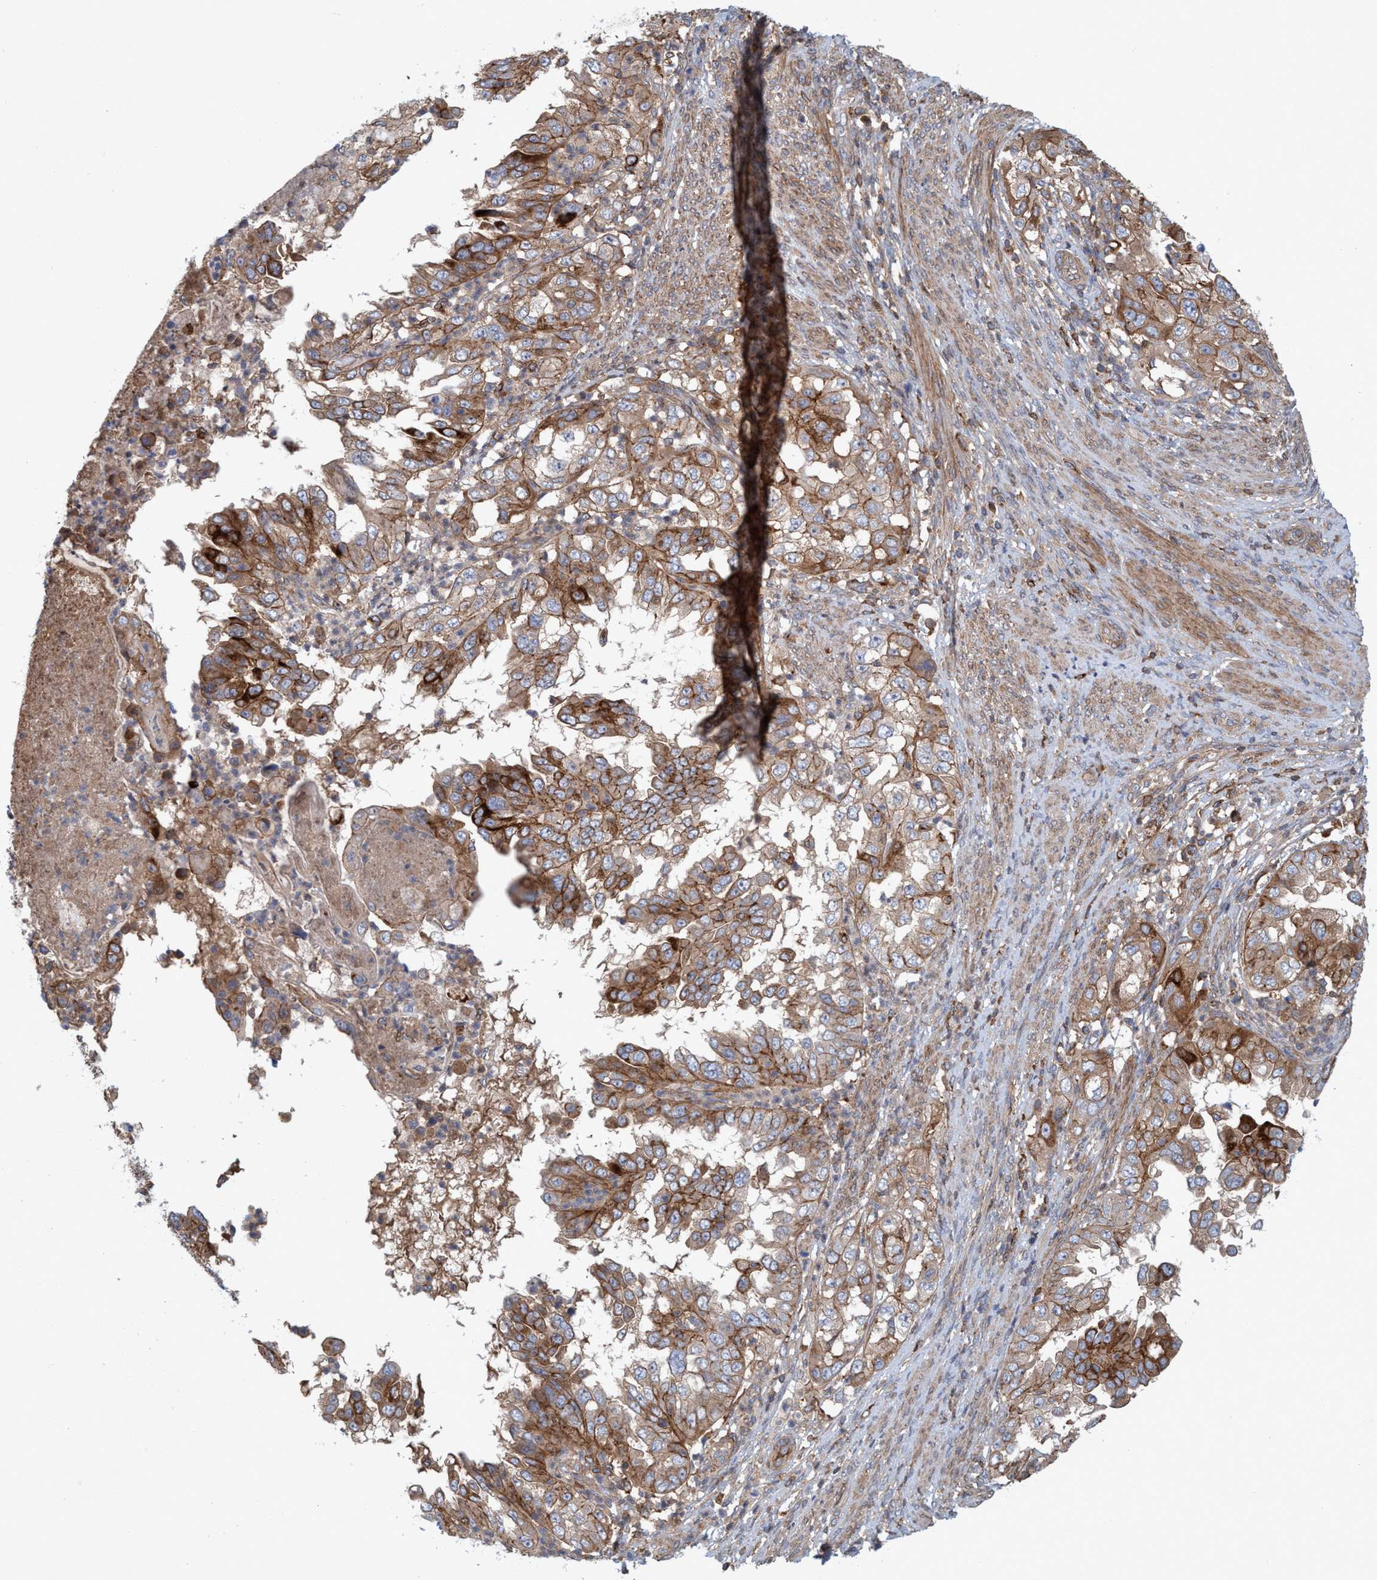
{"staining": {"intensity": "moderate", "quantity": ">75%", "location": "cytoplasmic/membranous"}, "tissue": "endometrial cancer", "cell_type": "Tumor cells", "image_type": "cancer", "snomed": [{"axis": "morphology", "description": "Adenocarcinoma, NOS"}, {"axis": "topography", "description": "Endometrium"}], "caption": "A photomicrograph showing moderate cytoplasmic/membranous expression in about >75% of tumor cells in endometrial adenocarcinoma, as visualized by brown immunohistochemical staining.", "gene": "SPECC1", "patient": {"sex": "female", "age": 85}}